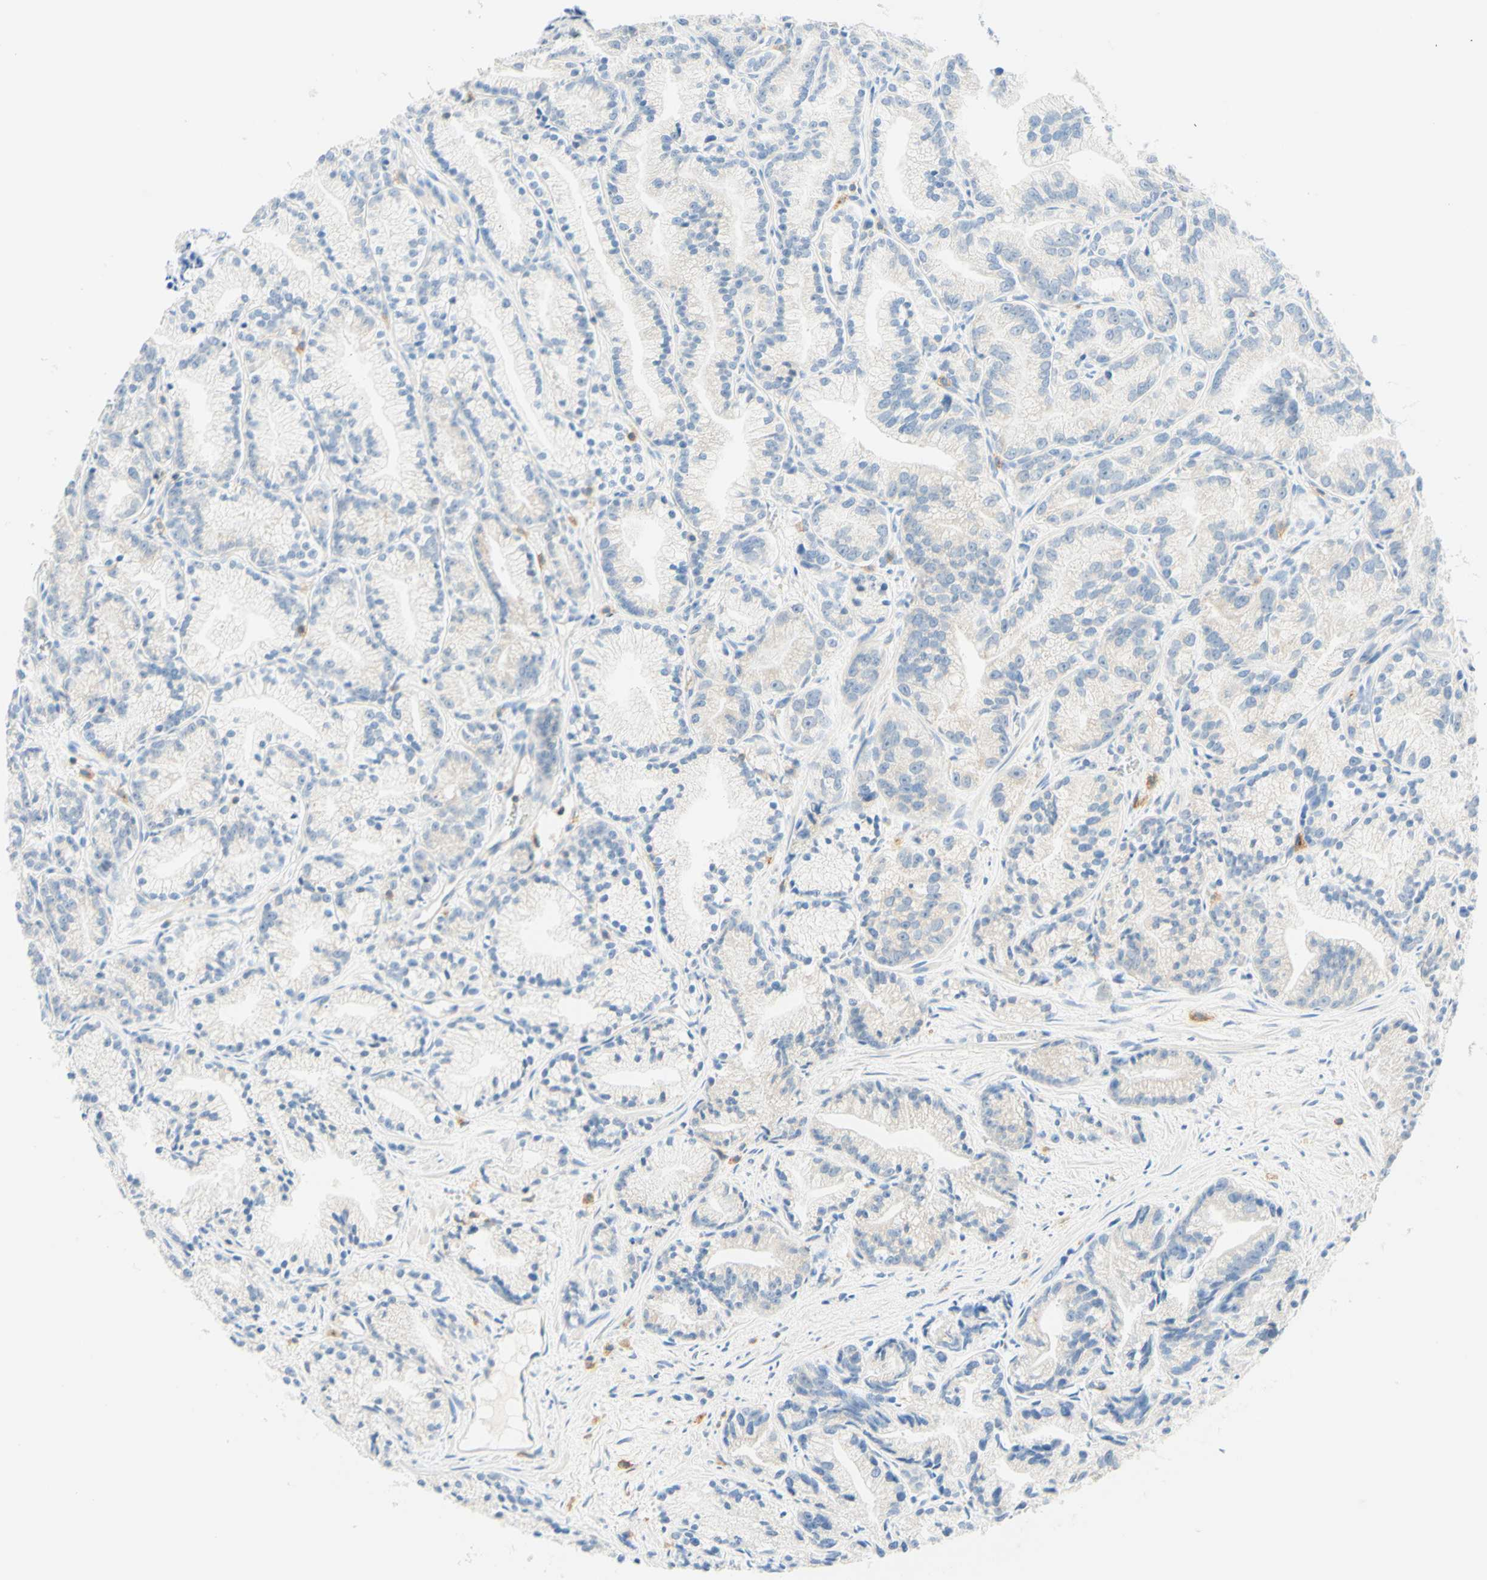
{"staining": {"intensity": "negative", "quantity": "none", "location": "none"}, "tissue": "prostate cancer", "cell_type": "Tumor cells", "image_type": "cancer", "snomed": [{"axis": "morphology", "description": "Adenocarcinoma, Low grade"}, {"axis": "topography", "description": "Prostate"}], "caption": "This image is of adenocarcinoma (low-grade) (prostate) stained with IHC to label a protein in brown with the nuclei are counter-stained blue. There is no expression in tumor cells.", "gene": "LAT", "patient": {"sex": "male", "age": 89}}